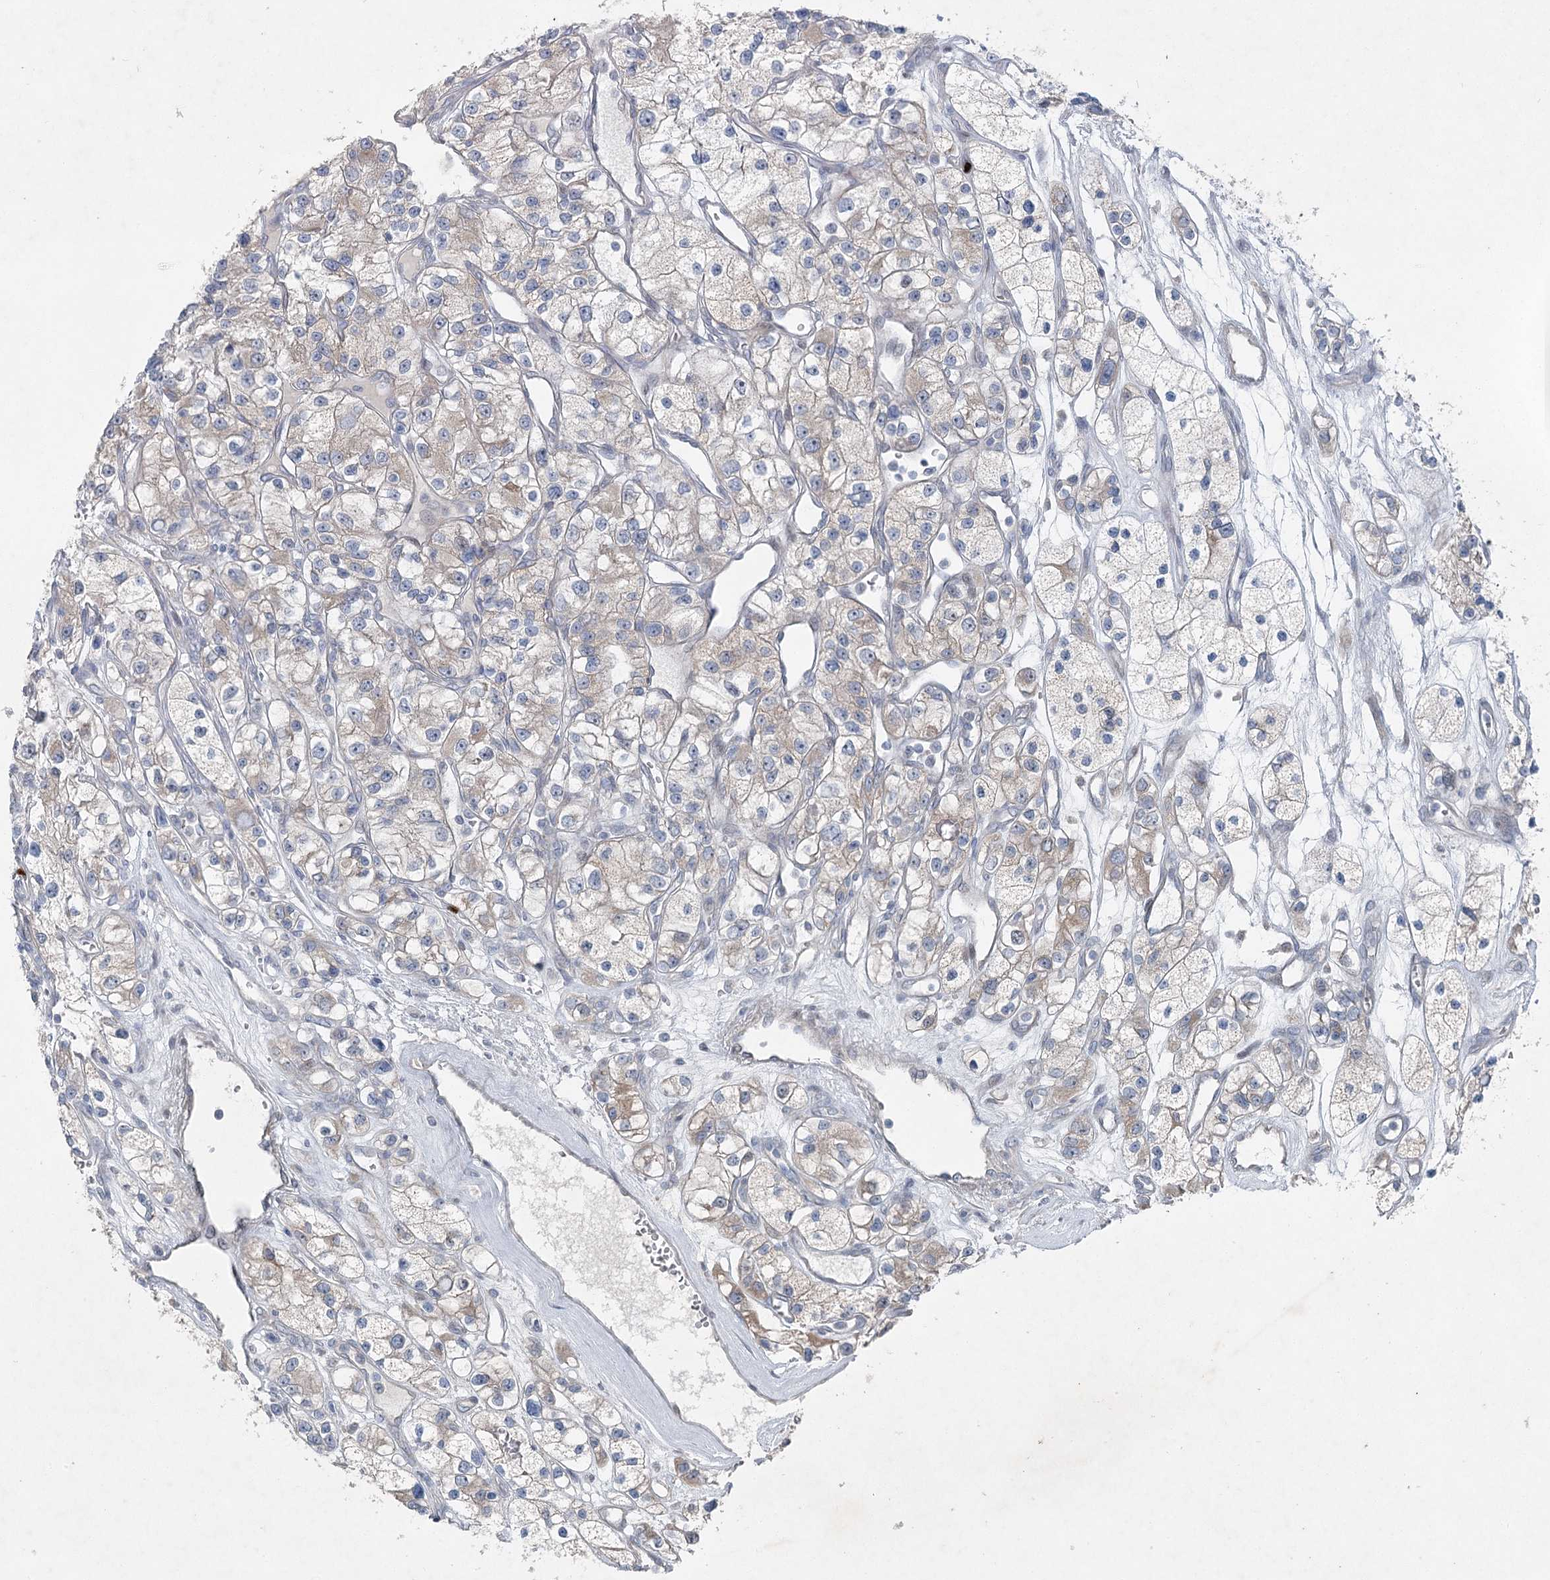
{"staining": {"intensity": "weak", "quantity": "<25%", "location": "cytoplasmic/membranous"}, "tissue": "renal cancer", "cell_type": "Tumor cells", "image_type": "cancer", "snomed": [{"axis": "morphology", "description": "Adenocarcinoma, NOS"}, {"axis": "topography", "description": "Kidney"}], "caption": "Micrograph shows no significant protein staining in tumor cells of renal cancer (adenocarcinoma). Brightfield microscopy of immunohistochemistry (IHC) stained with DAB (3,3'-diaminobenzidine) (brown) and hematoxylin (blue), captured at high magnification.", "gene": "PLA2G12A", "patient": {"sex": "female", "age": 57}}